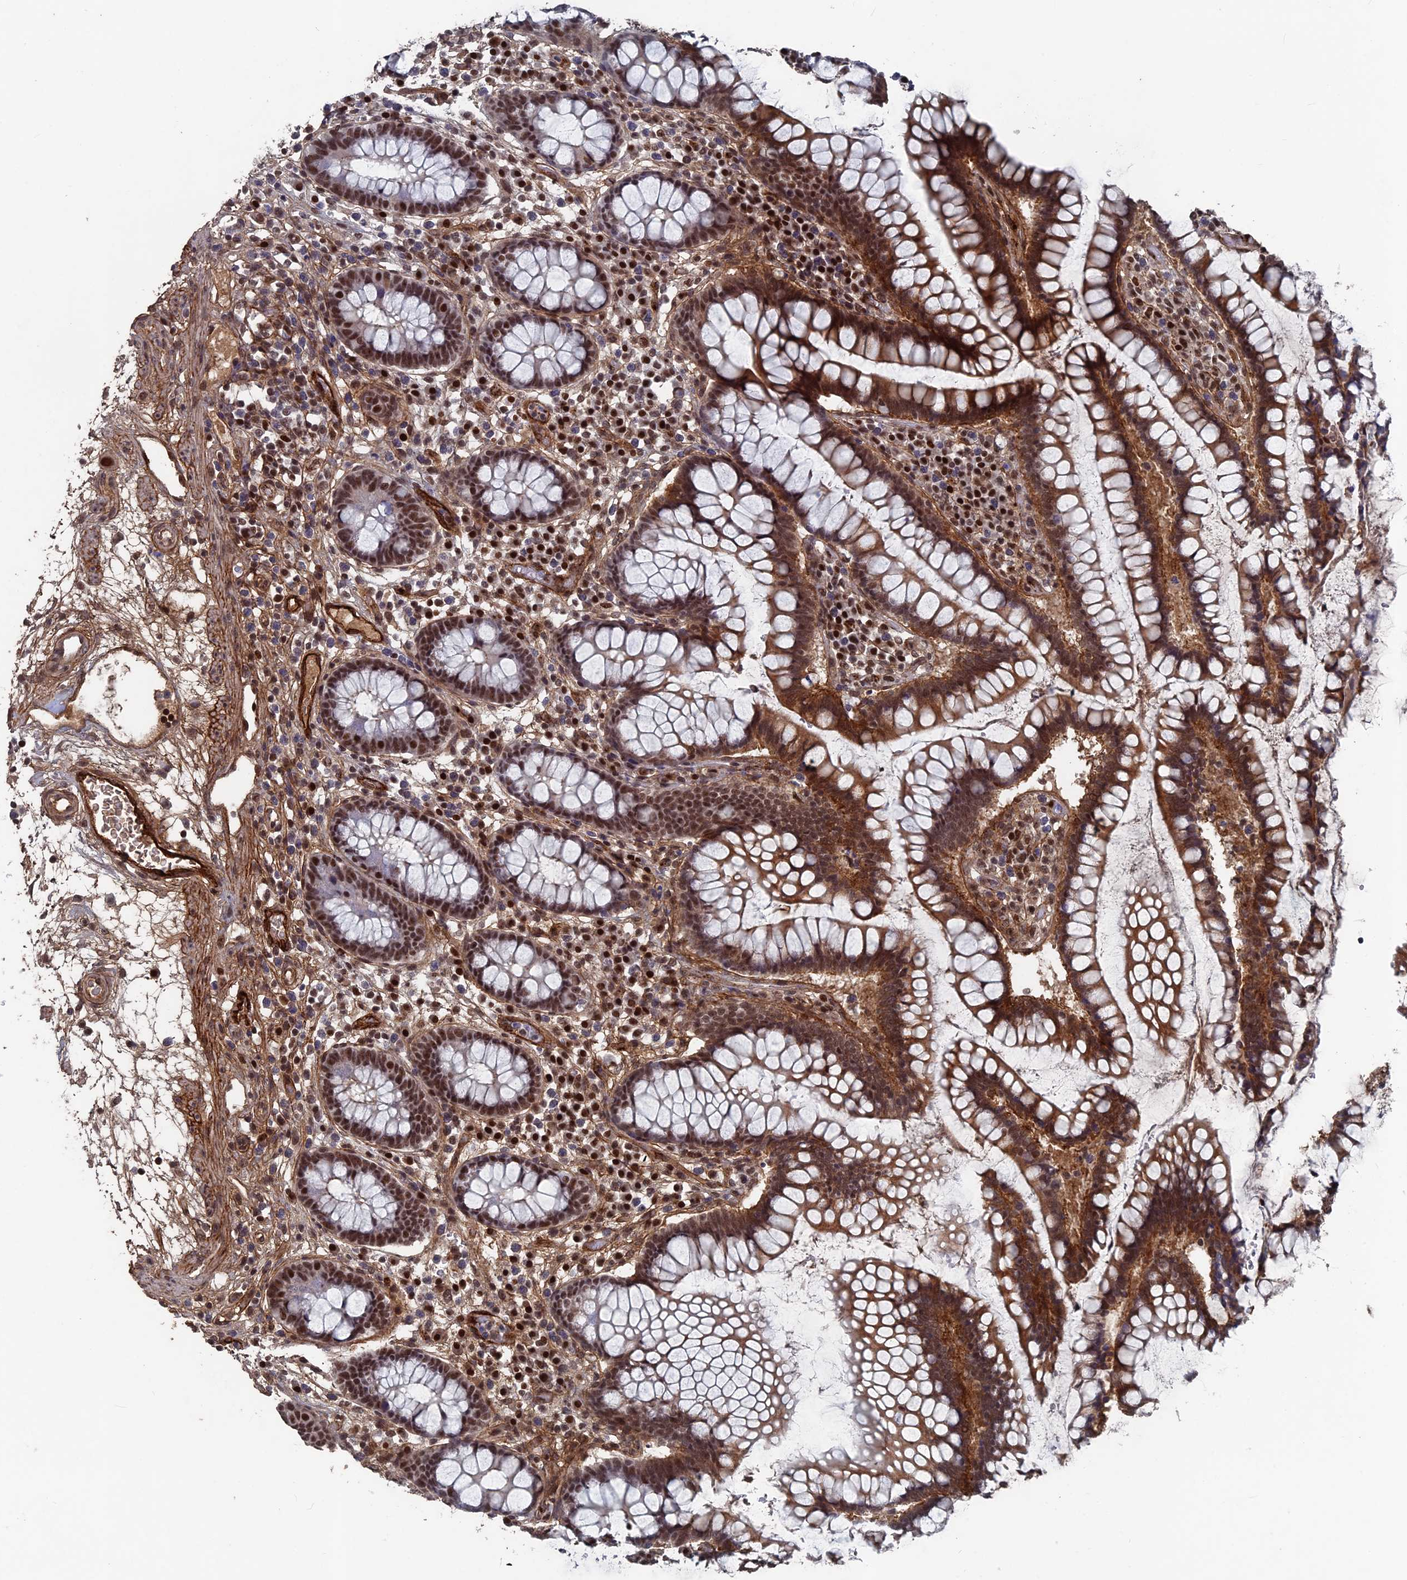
{"staining": {"intensity": "strong", "quantity": ">75%", "location": "cytoplasmic/membranous"}, "tissue": "colon", "cell_type": "Endothelial cells", "image_type": "normal", "snomed": [{"axis": "morphology", "description": "Normal tissue, NOS"}, {"axis": "topography", "description": "Colon"}], "caption": "High-magnification brightfield microscopy of unremarkable colon stained with DAB (3,3'-diaminobenzidine) (brown) and counterstained with hematoxylin (blue). endothelial cells exhibit strong cytoplasmic/membranous positivity is seen in about>75% of cells.", "gene": "SH3D21", "patient": {"sex": "female", "age": 79}}